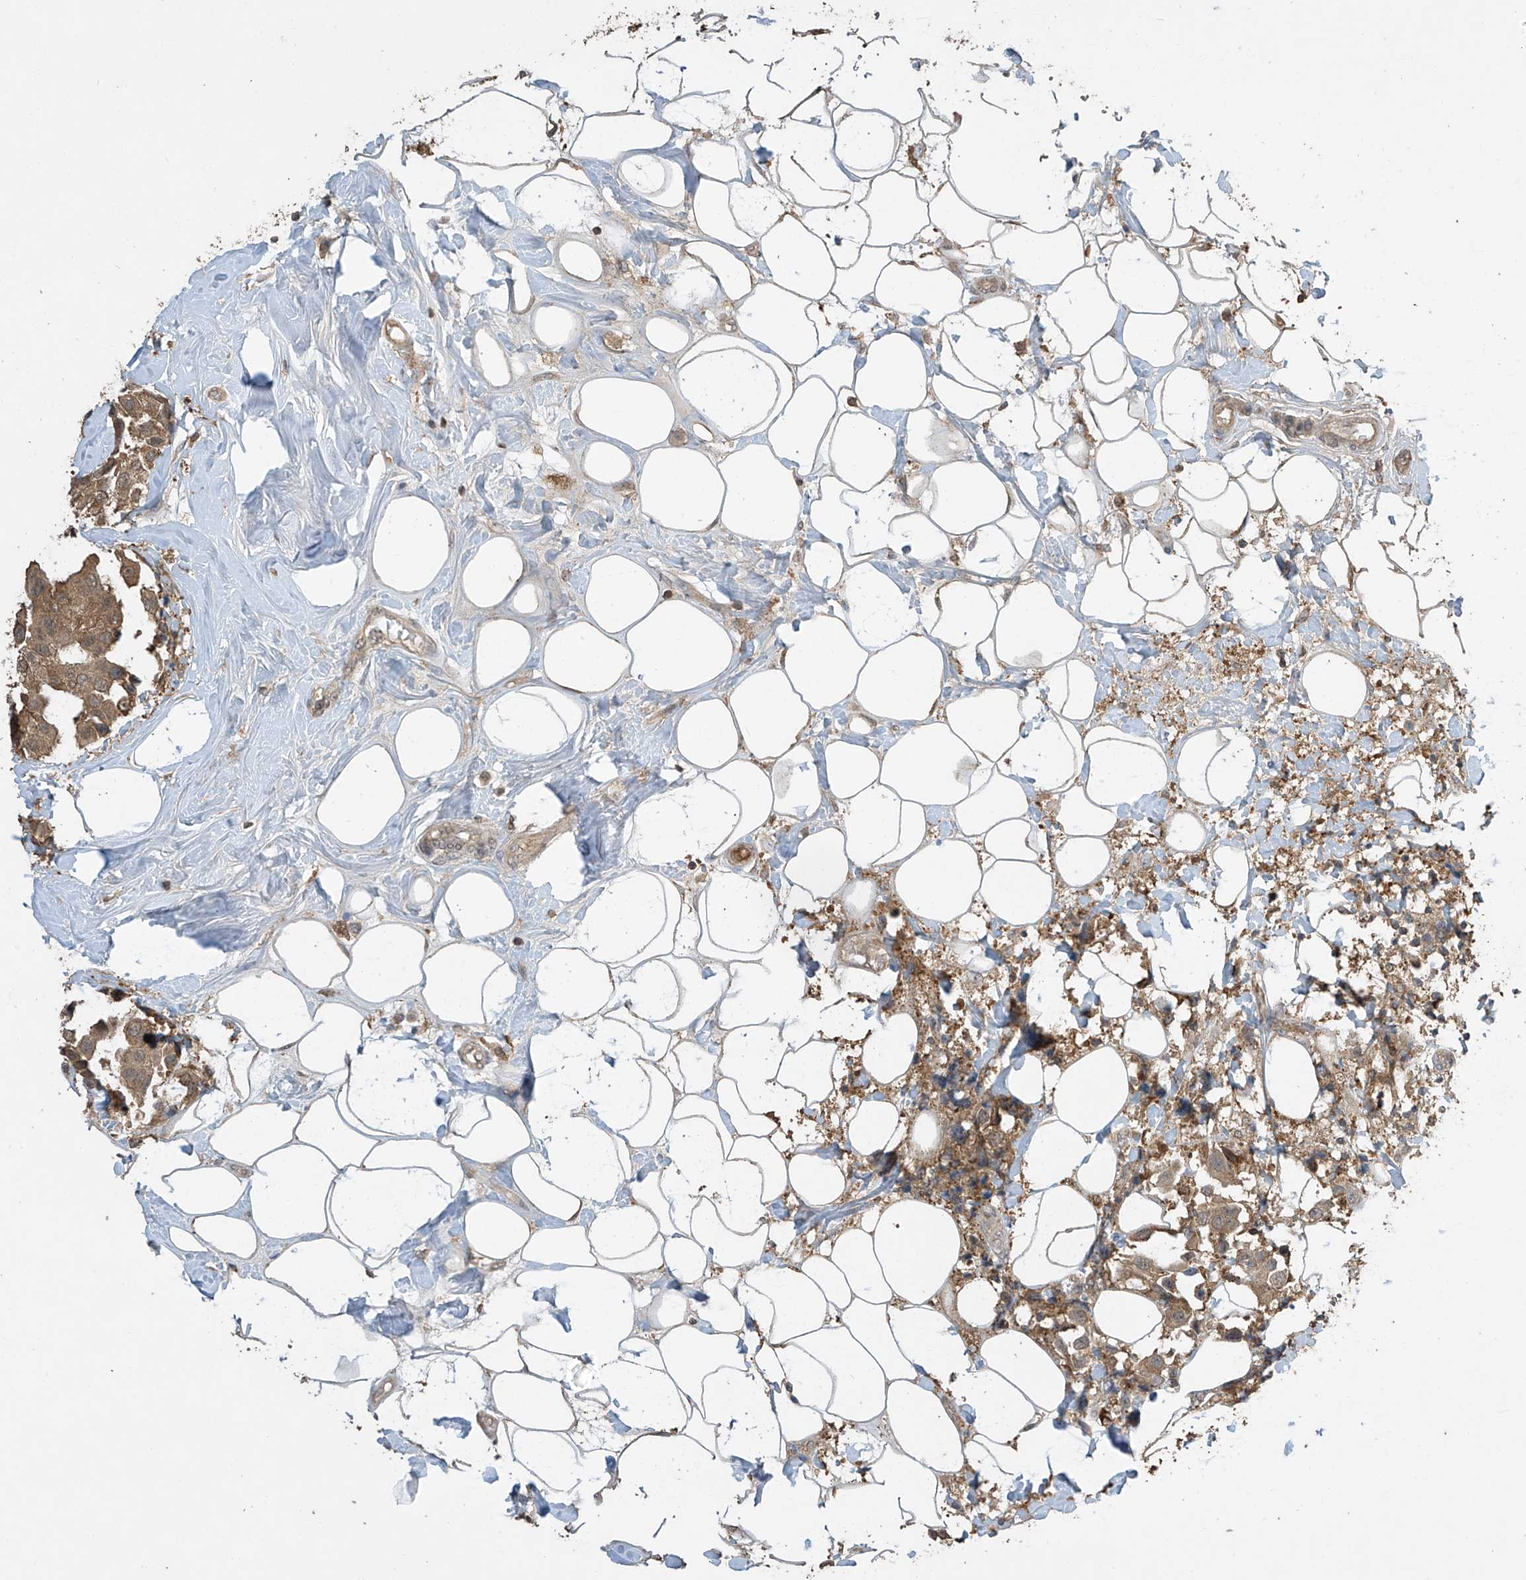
{"staining": {"intensity": "moderate", "quantity": ">75%", "location": "cytoplasmic/membranous"}, "tissue": "breast cancer", "cell_type": "Tumor cells", "image_type": "cancer", "snomed": [{"axis": "morphology", "description": "Normal tissue, NOS"}, {"axis": "morphology", "description": "Duct carcinoma"}, {"axis": "topography", "description": "Breast"}], "caption": "Immunohistochemical staining of human breast cancer shows medium levels of moderate cytoplasmic/membranous staining in about >75% of tumor cells.", "gene": "SLFN14", "patient": {"sex": "female", "age": 39}}